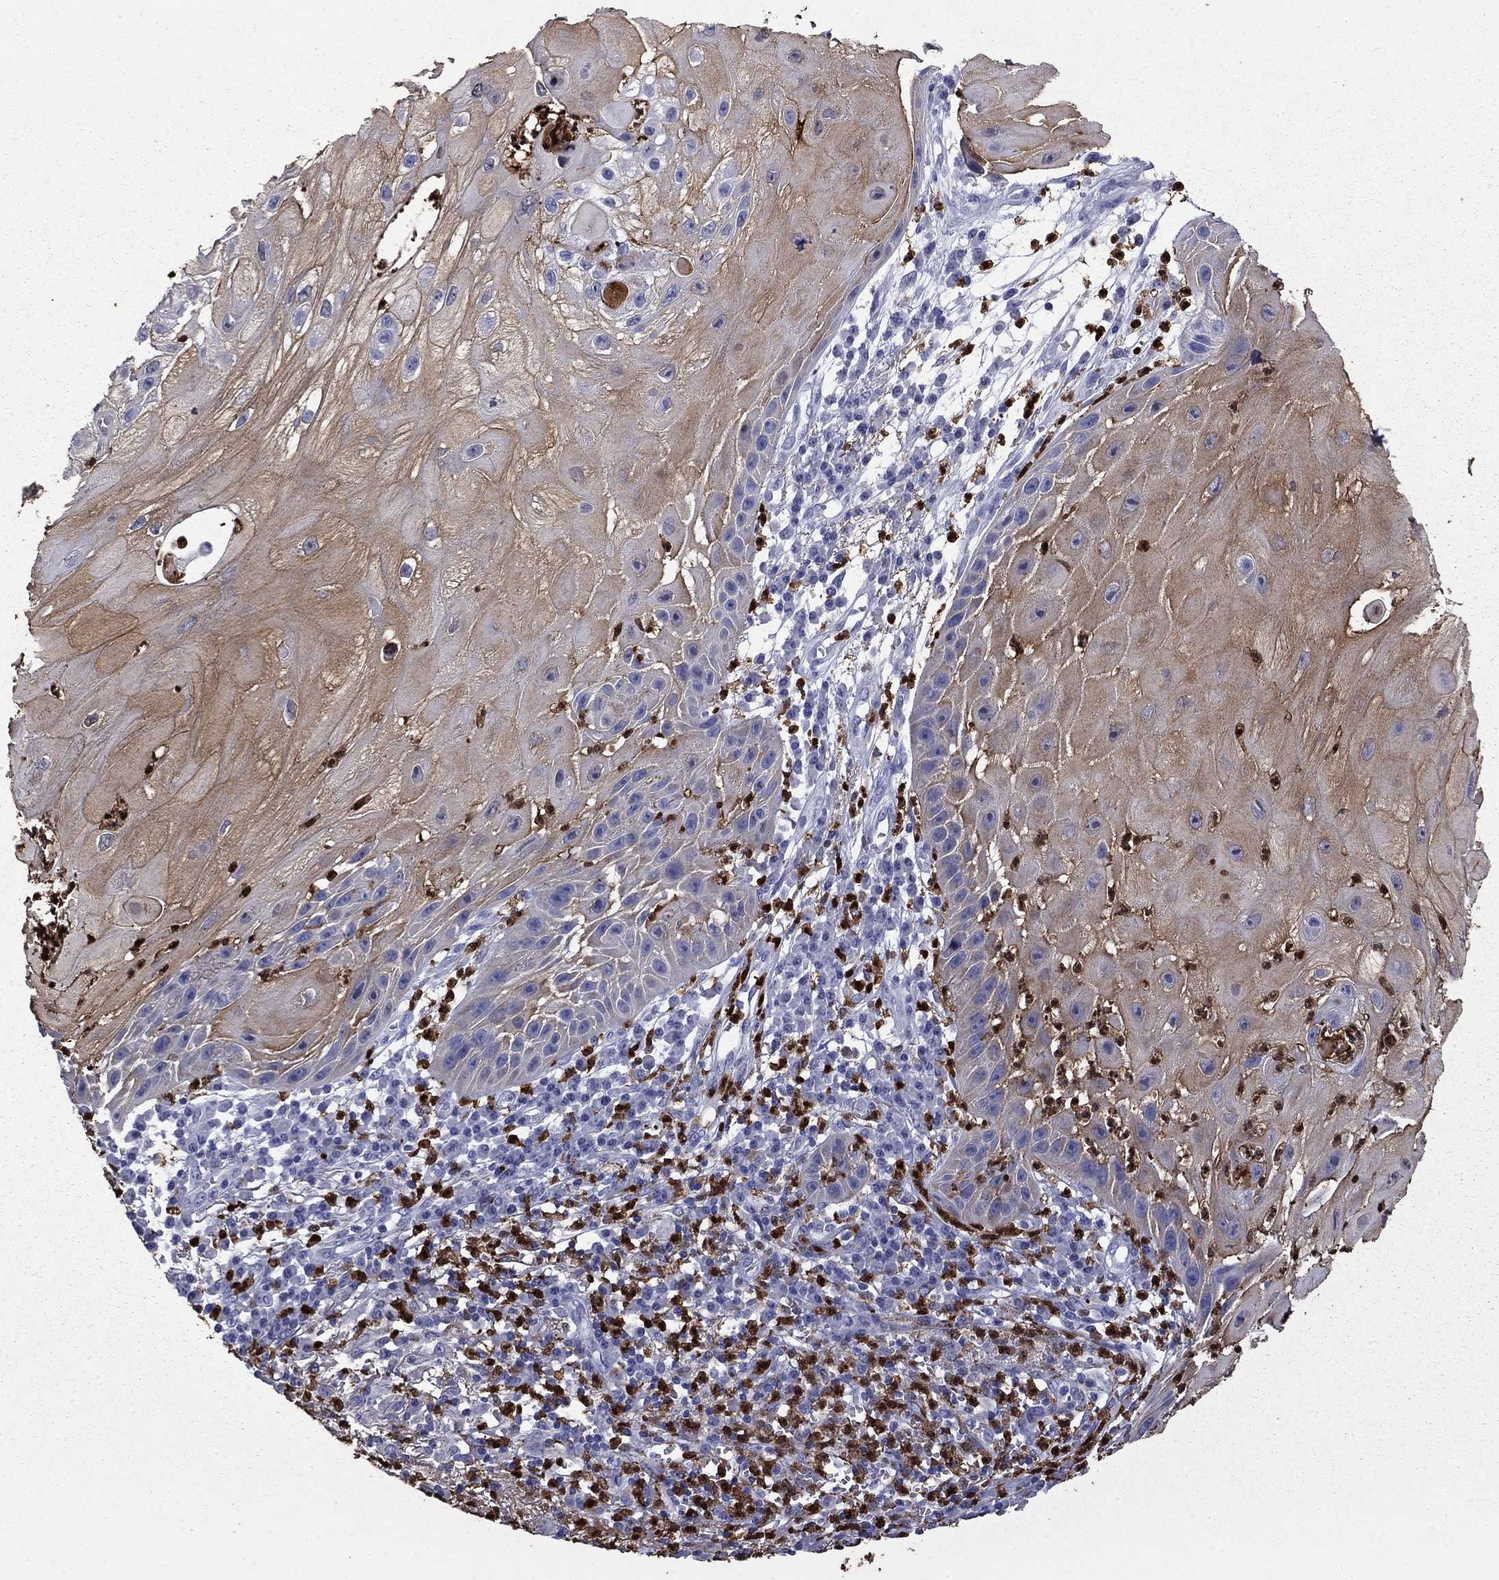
{"staining": {"intensity": "moderate", "quantity": ">75%", "location": "cytoplasmic/membranous"}, "tissue": "skin cancer", "cell_type": "Tumor cells", "image_type": "cancer", "snomed": [{"axis": "morphology", "description": "Normal tissue, NOS"}, {"axis": "morphology", "description": "Squamous cell carcinoma, NOS"}, {"axis": "topography", "description": "Skin"}], "caption": "Skin cancer stained with a brown dye reveals moderate cytoplasmic/membranous positive expression in about >75% of tumor cells.", "gene": "TRIM29", "patient": {"sex": "male", "age": 79}}